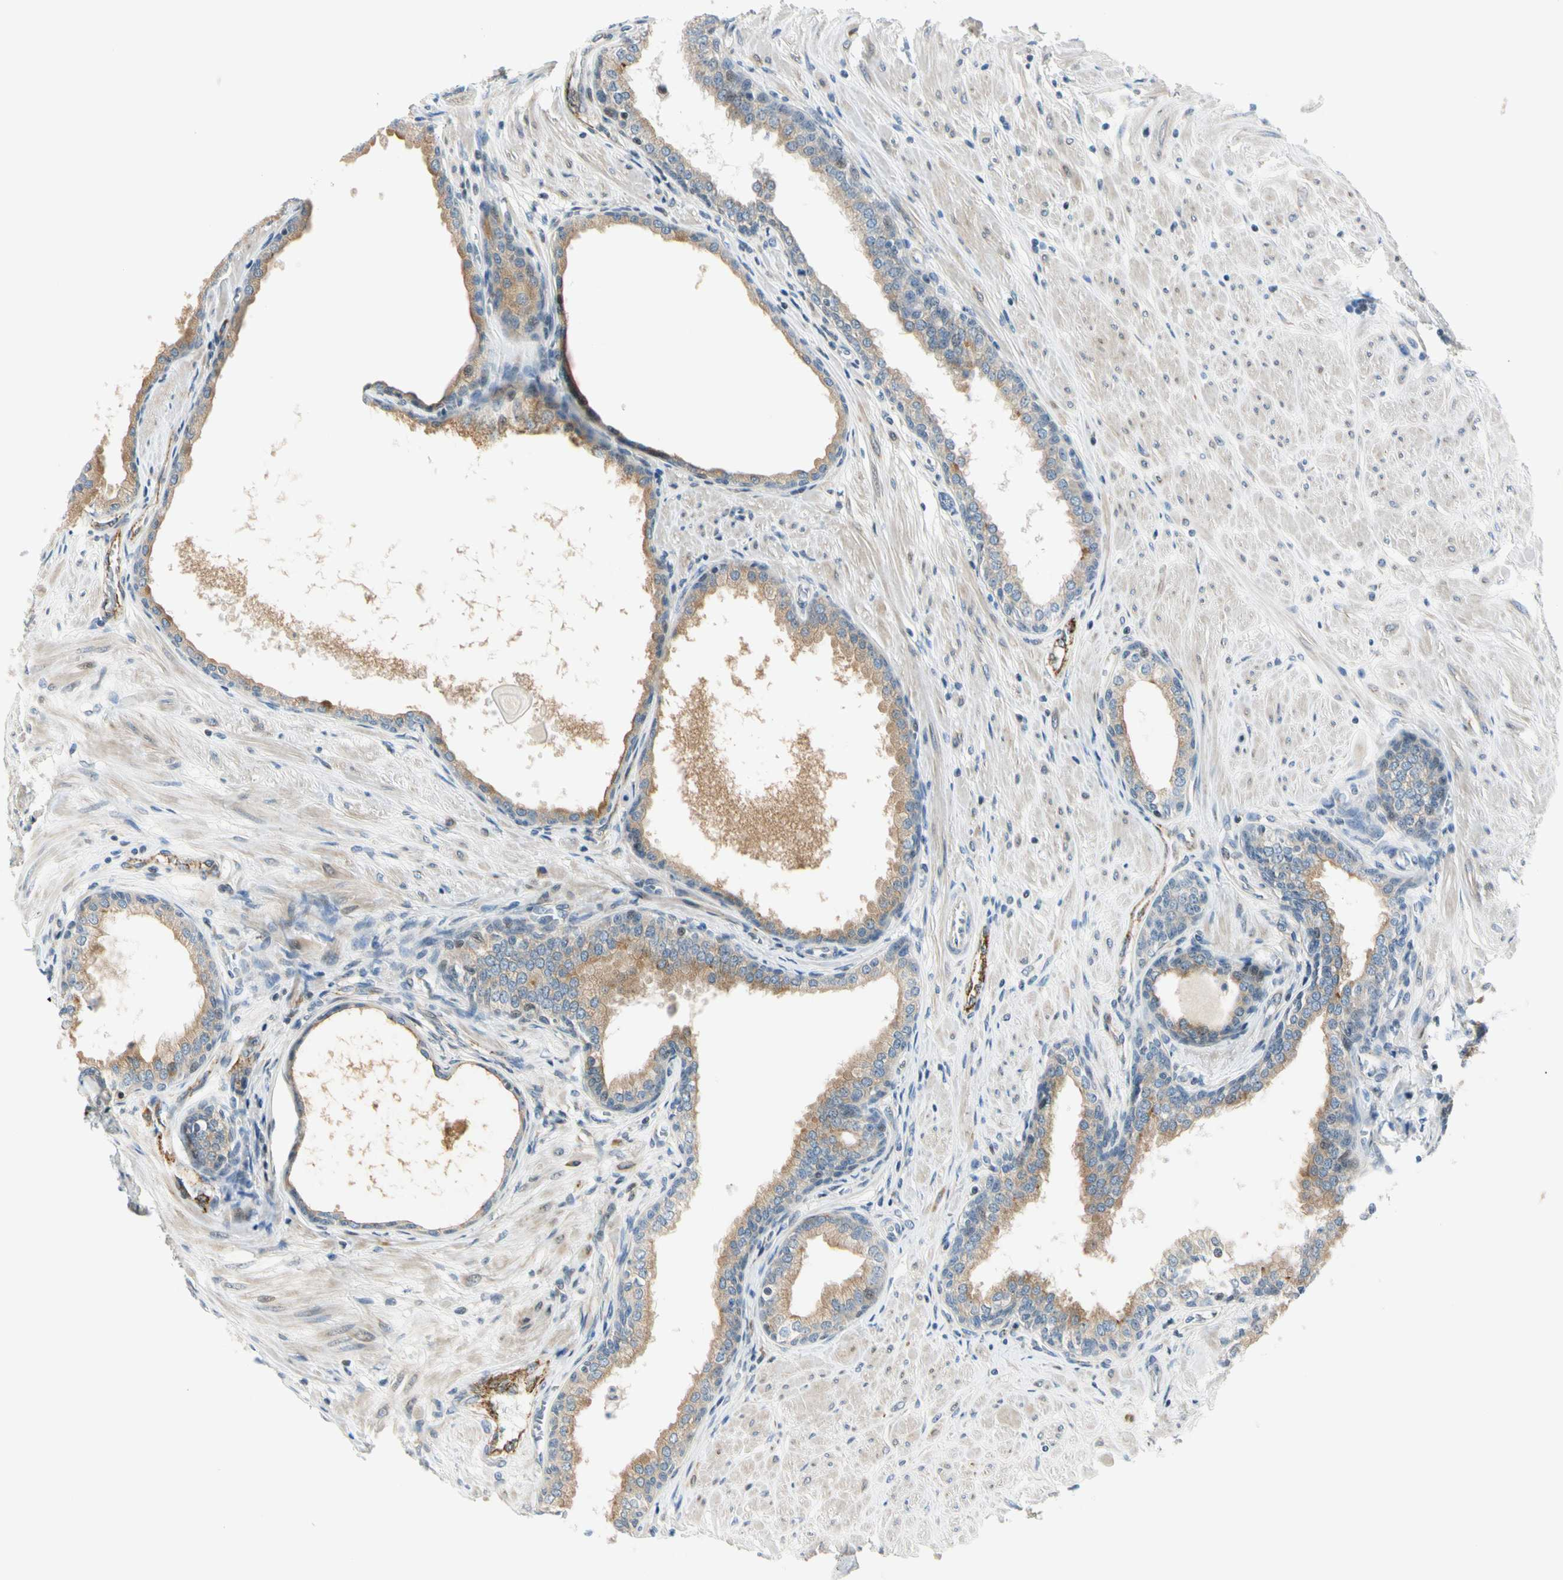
{"staining": {"intensity": "strong", "quantity": "25%-75%", "location": "cytoplasmic/membranous,nuclear"}, "tissue": "prostate", "cell_type": "Glandular cells", "image_type": "normal", "snomed": [{"axis": "morphology", "description": "Normal tissue, NOS"}, {"axis": "topography", "description": "Prostate"}], "caption": "Human prostate stained for a protein (brown) displays strong cytoplasmic/membranous,nuclear positive staining in approximately 25%-75% of glandular cells.", "gene": "NPDC1", "patient": {"sex": "male", "age": 51}}